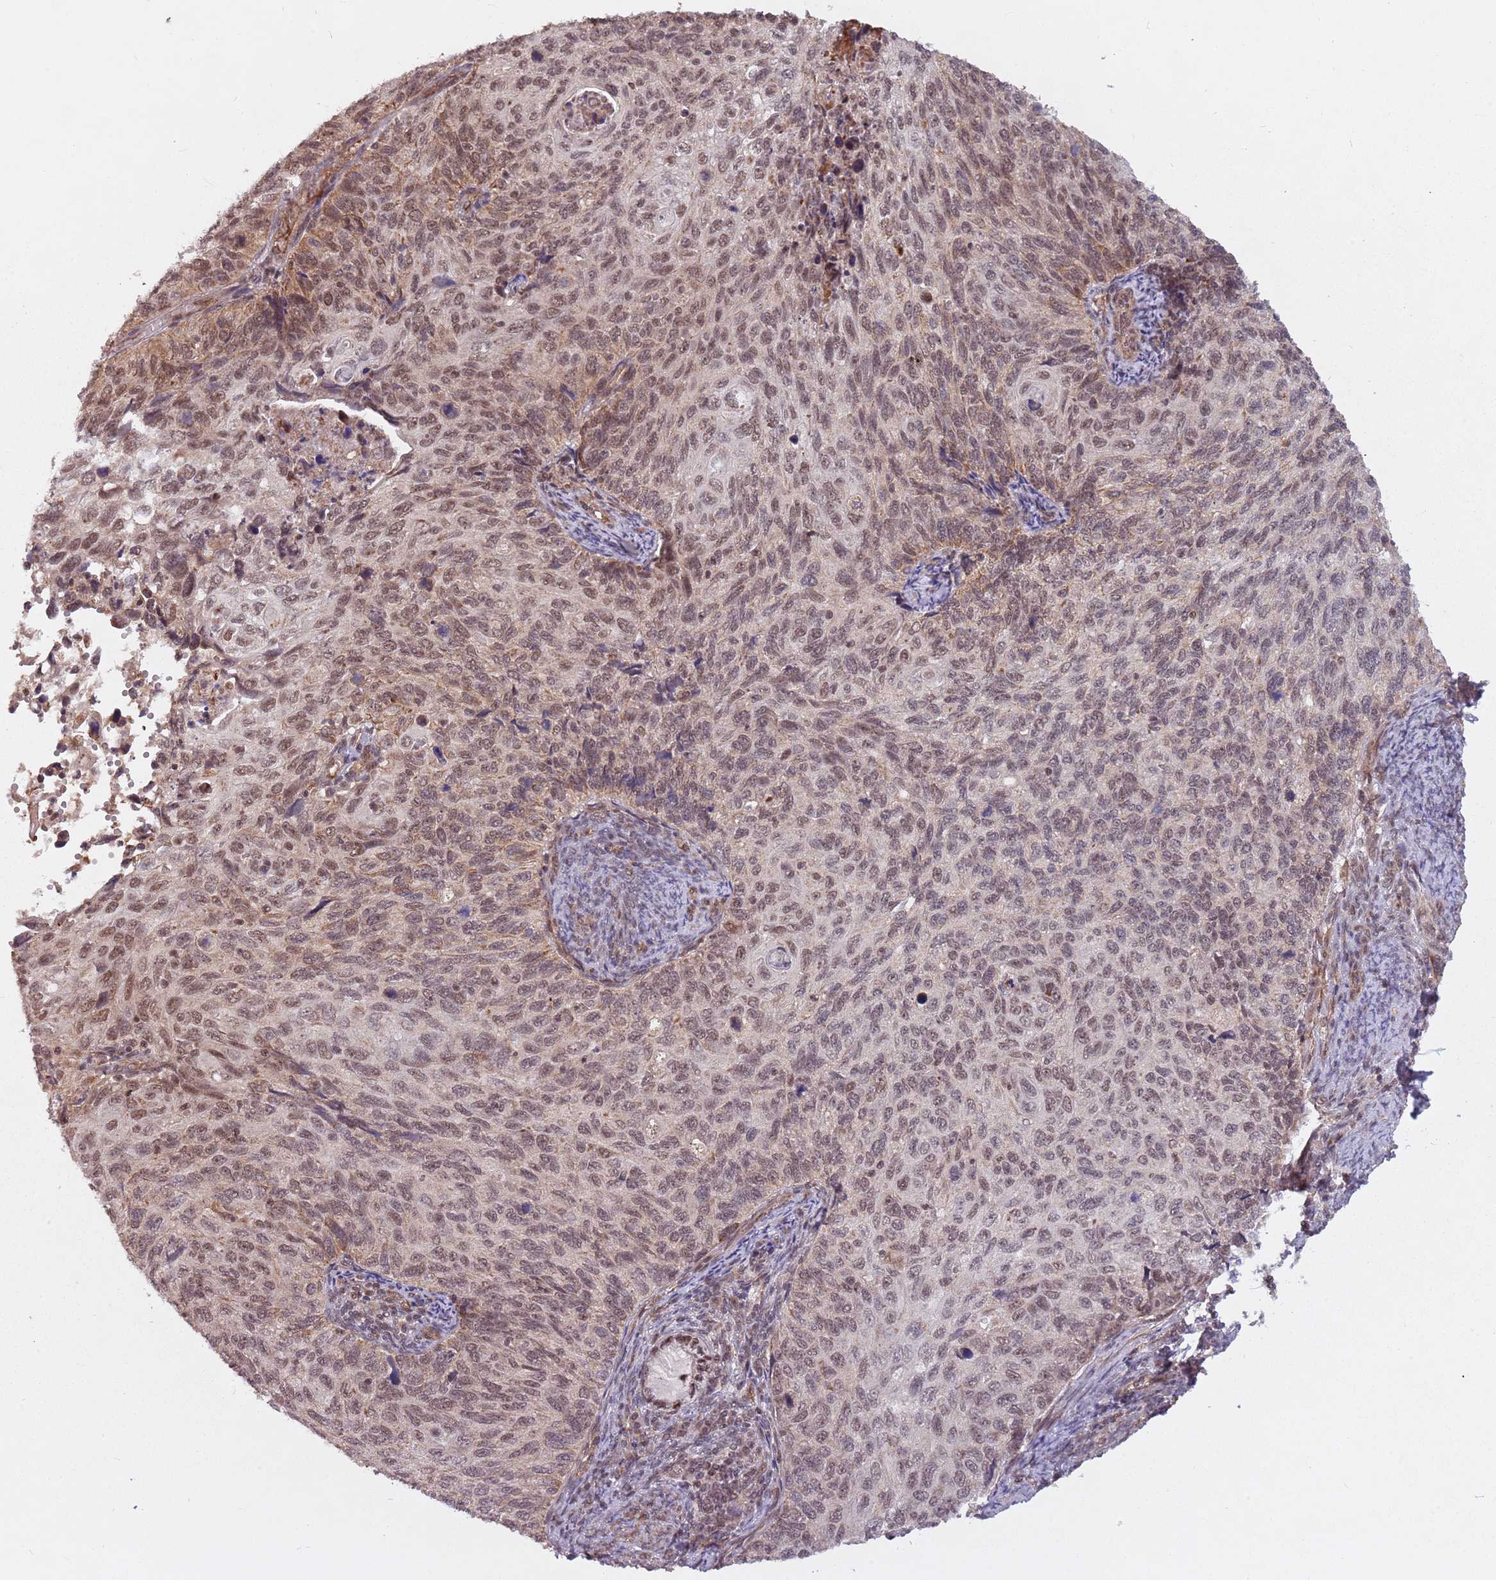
{"staining": {"intensity": "weak", "quantity": "25%-75%", "location": "nuclear"}, "tissue": "cervical cancer", "cell_type": "Tumor cells", "image_type": "cancer", "snomed": [{"axis": "morphology", "description": "Squamous cell carcinoma, NOS"}, {"axis": "topography", "description": "Cervix"}], "caption": "This photomicrograph displays immunohistochemistry staining of cervical cancer, with low weak nuclear positivity in approximately 25%-75% of tumor cells.", "gene": "SUDS3", "patient": {"sex": "female", "age": 70}}